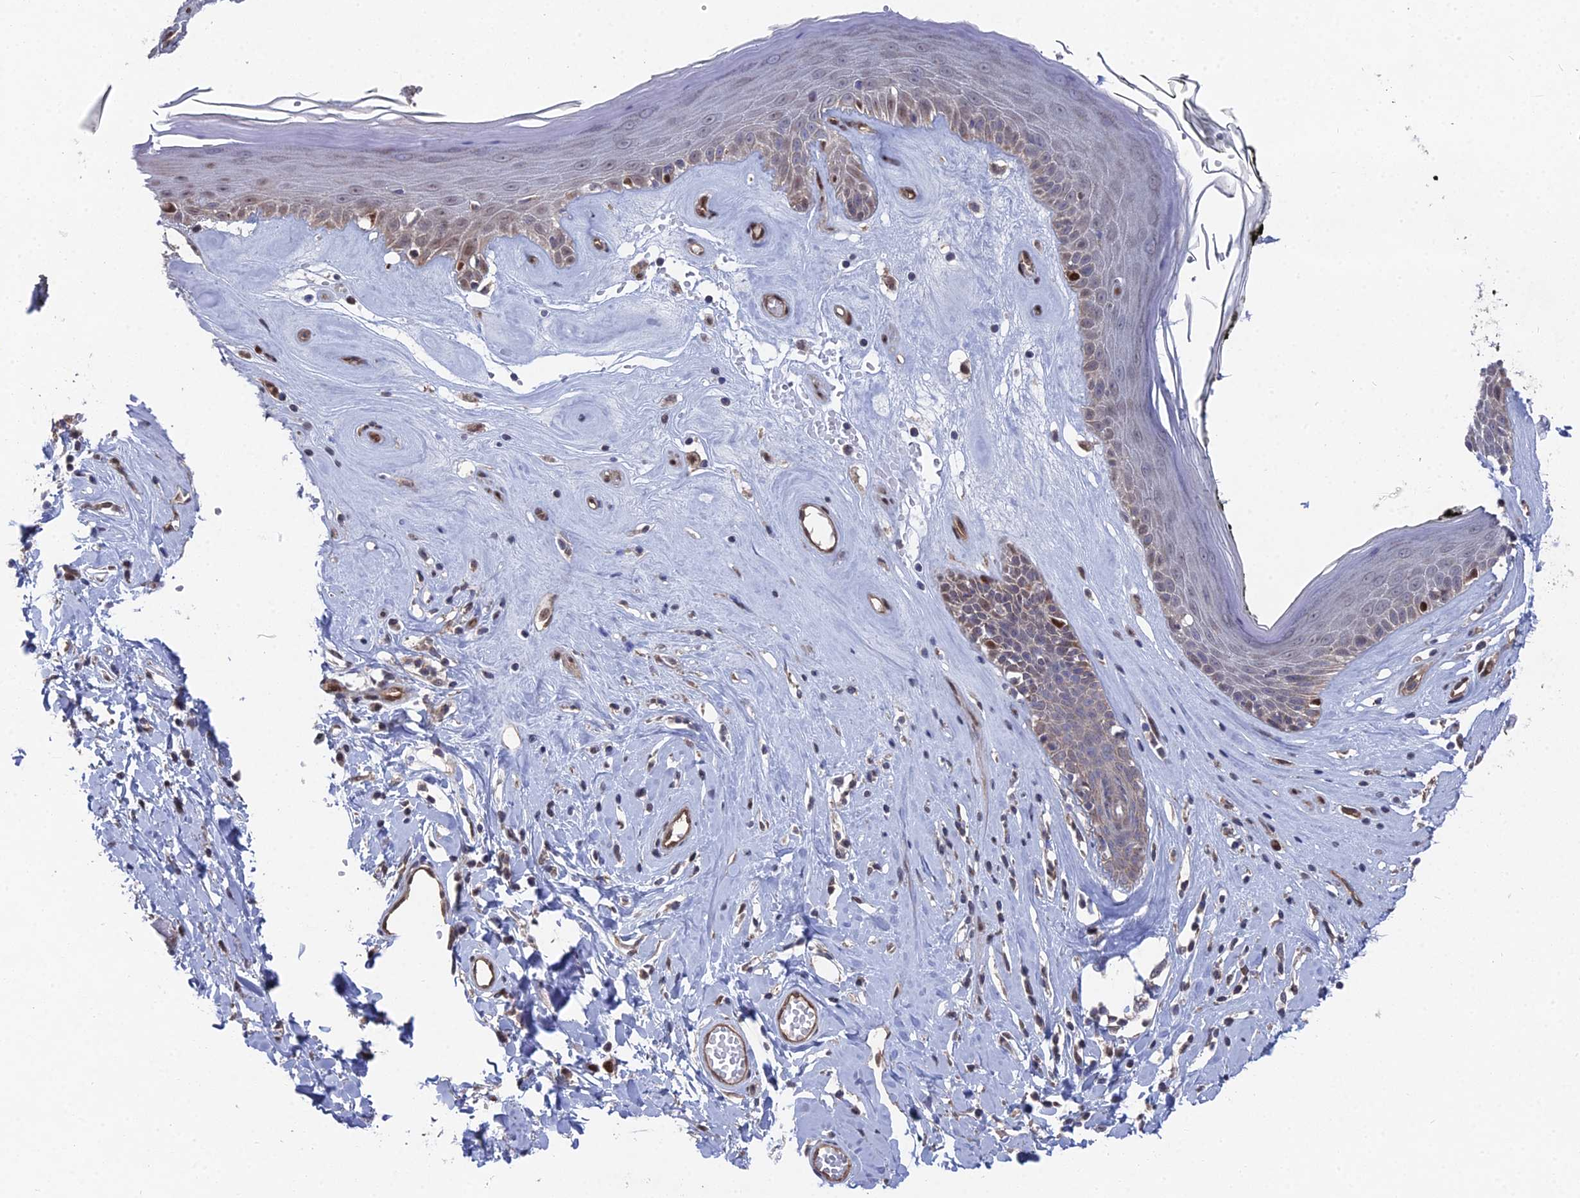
{"staining": {"intensity": "weak", "quantity": "<25%", "location": "cytoplasmic/membranous"}, "tissue": "skin", "cell_type": "Epidermal cells", "image_type": "normal", "snomed": [{"axis": "morphology", "description": "Normal tissue, NOS"}, {"axis": "morphology", "description": "Inflammation, NOS"}, {"axis": "topography", "description": "Vulva"}], "caption": "Immunohistochemistry (IHC) of unremarkable skin displays no positivity in epidermal cells.", "gene": "UNC5D", "patient": {"sex": "female", "age": 84}}